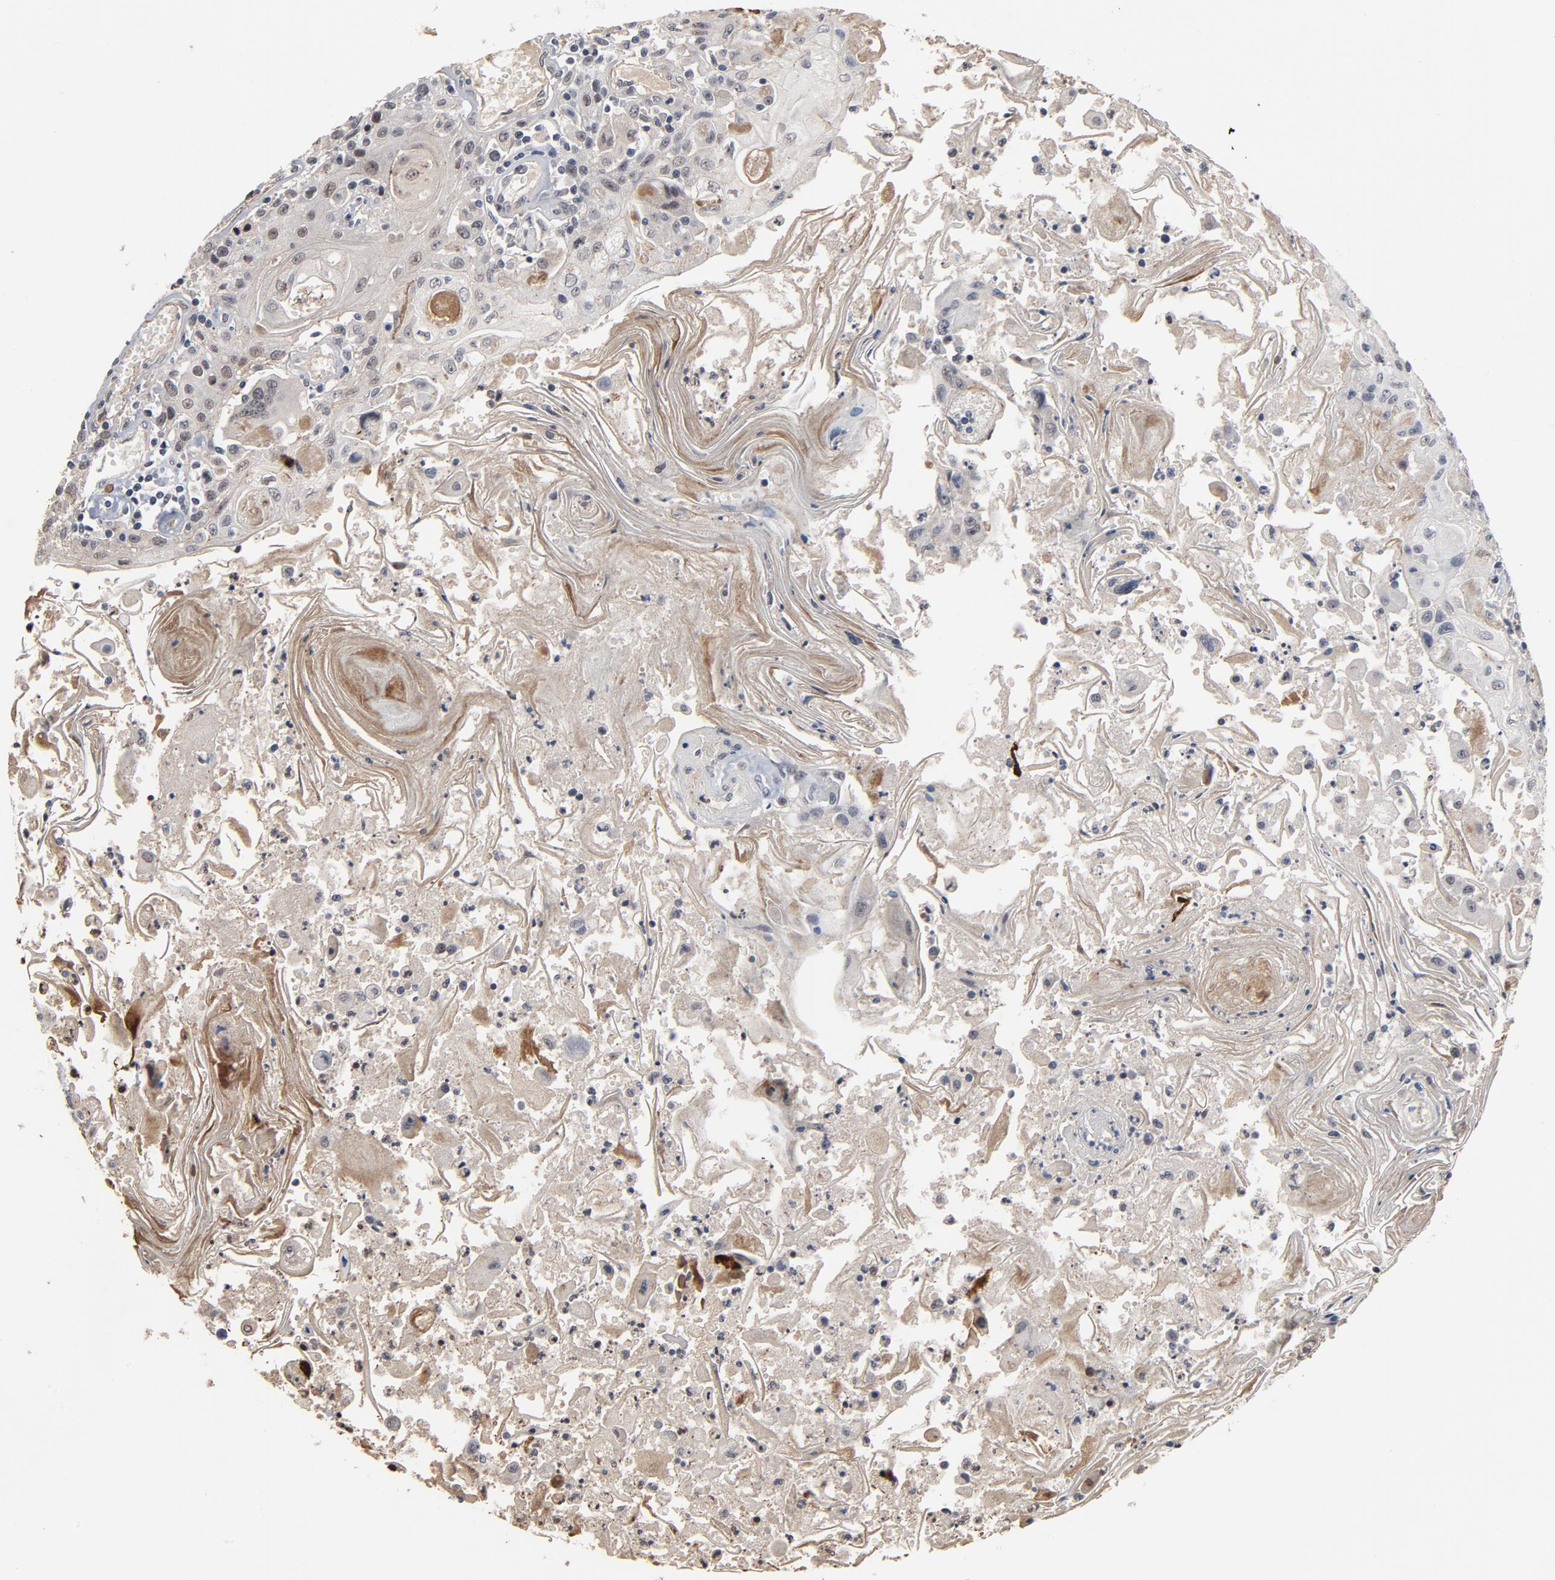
{"staining": {"intensity": "weak", "quantity": "<25%", "location": "nuclear"}, "tissue": "head and neck cancer", "cell_type": "Tumor cells", "image_type": "cancer", "snomed": [{"axis": "morphology", "description": "Squamous cell carcinoma, NOS"}, {"axis": "topography", "description": "Oral tissue"}, {"axis": "topography", "description": "Head-Neck"}], "caption": "This image is of squamous cell carcinoma (head and neck) stained with IHC to label a protein in brown with the nuclei are counter-stained blue. There is no staining in tumor cells.", "gene": "RTL5", "patient": {"sex": "female", "age": 76}}